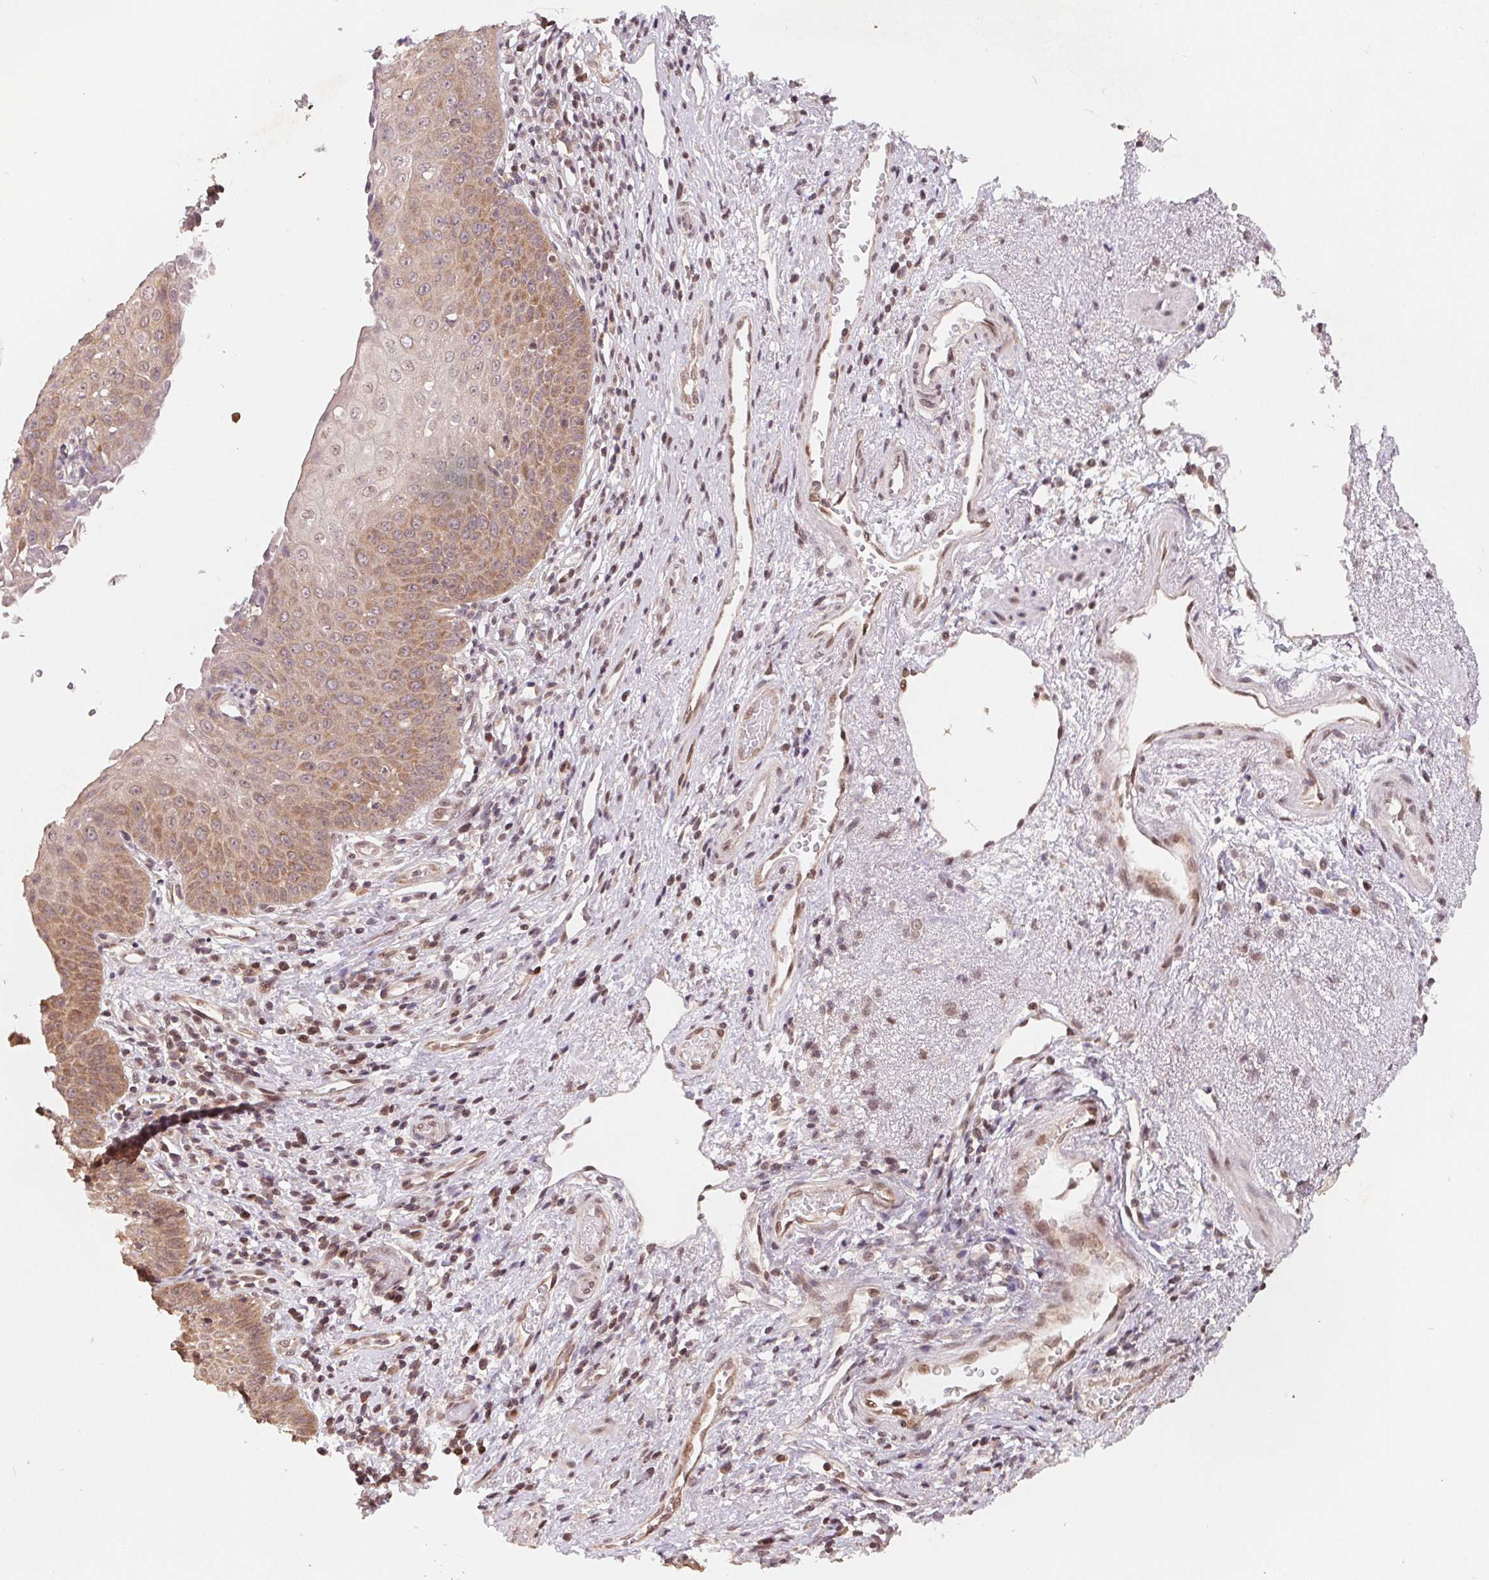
{"staining": {"intensity": "moderate", "quantity": "<25%", "location": "cytoplasmic/membranous"}, "tissue": "esophagus", "cell_type": "Squamous epithelial cells", "image_type": "normal", "snomed": [{"axis": "morphology", "description": "Normal tissue, NOS"}, {"axis": "topography", "description": "Esophagus"}], "caption": "DAB (3,3'-diaminobenzidine) immunohistochemical staining of normal esophagus shows moderate cytoplasmic/membranous protein positivity in approximately <25% of squamous epithelial cells. (Stains: DAB in brown, nuclei in blue, Microscopy: brightfield microscopy at high magnification).", "gene": "HMGN3", "patient": {"sex": "male", "age": 71}}